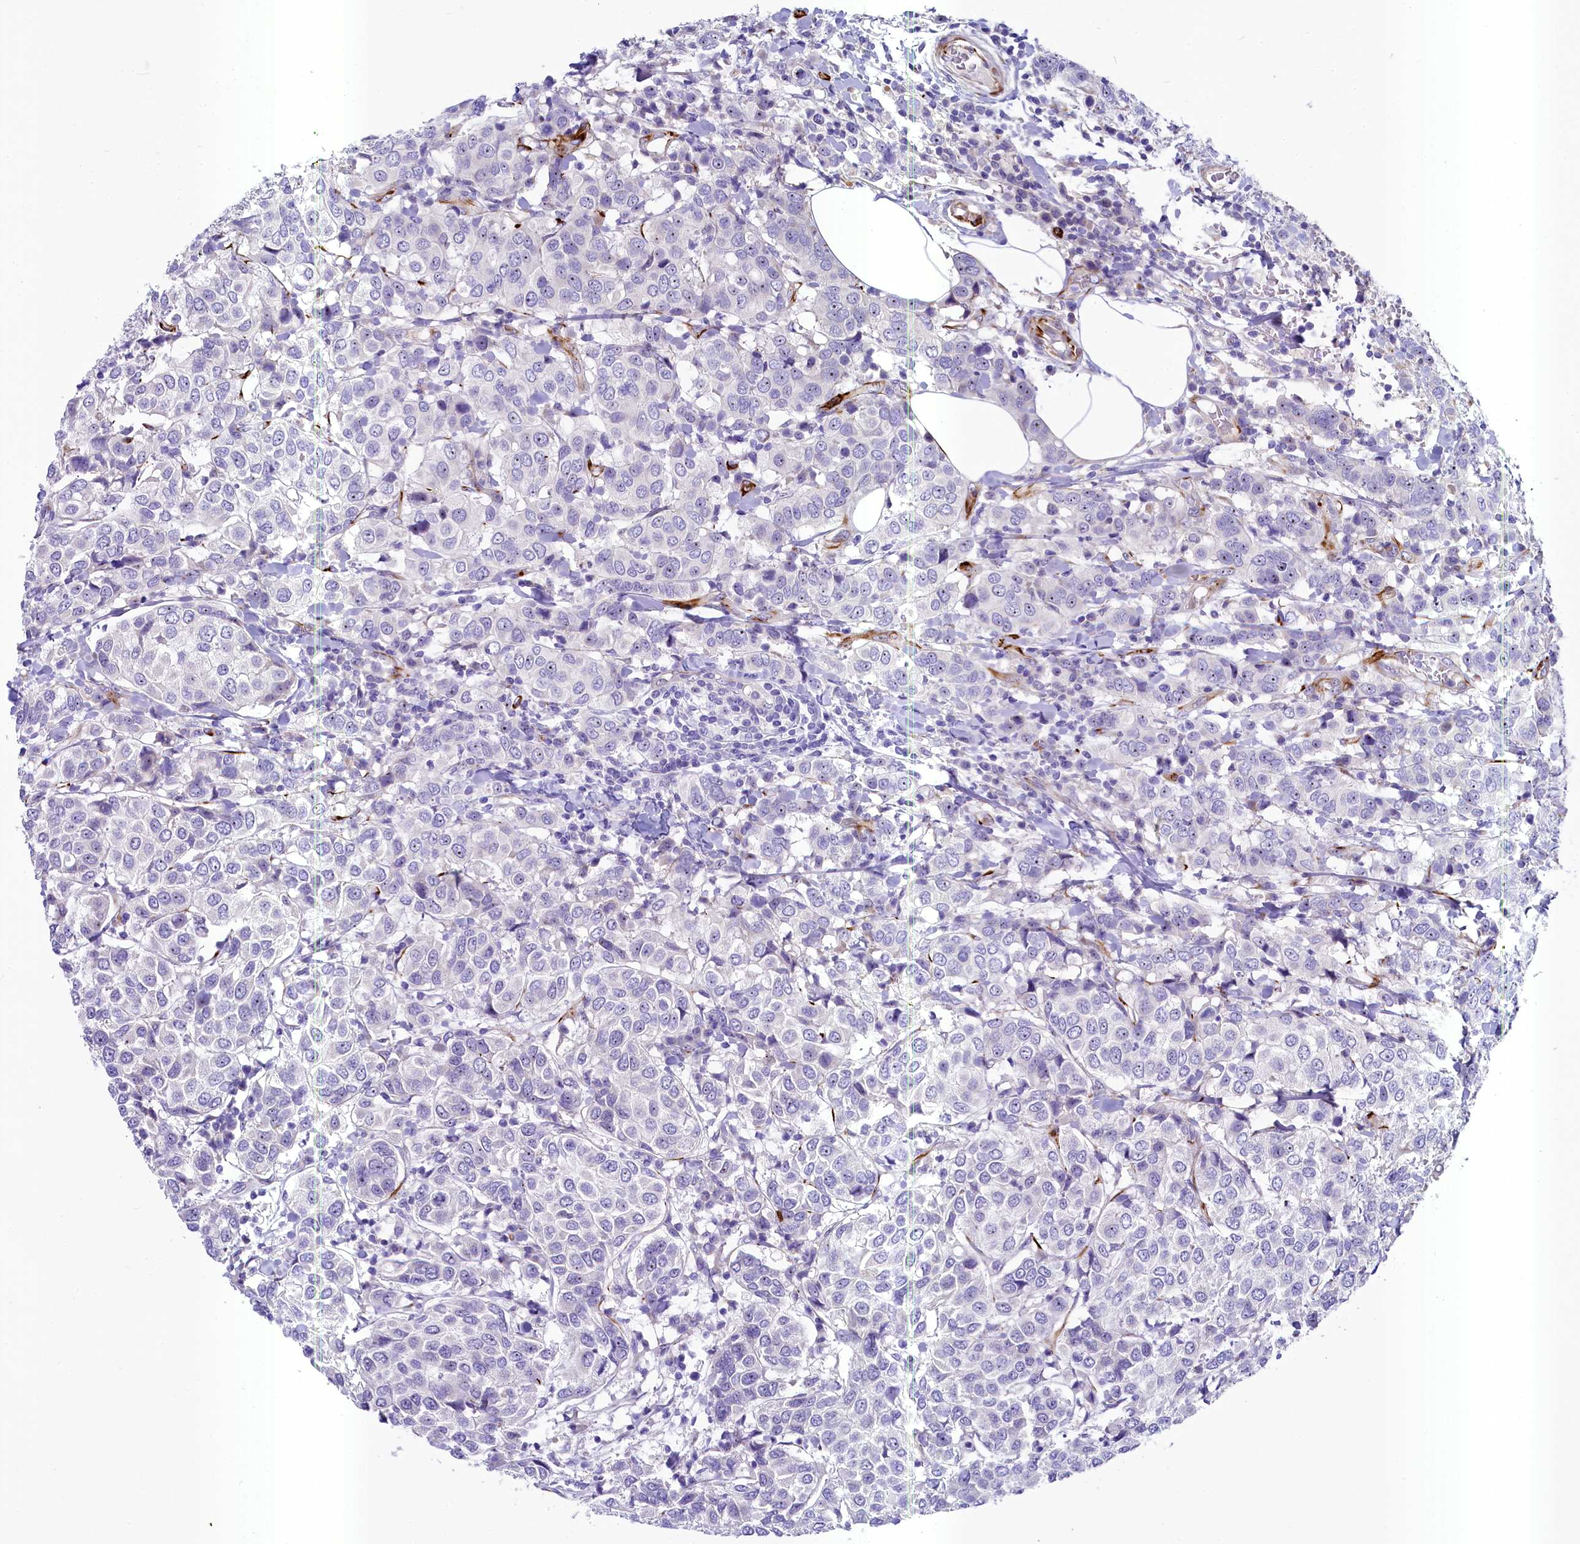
{"staining": {"intensity": "negative", "quantity": "none", "location": "none"}, "tissue": "breast cancer", "cell_type": "Tumor cells", "image_type": "cancer", "snomed": [{"axis": "morphology", "description": "Duct carcinoma"}, {"axis": "topography", "description": "Breast"}], "caption": "The image reveals no staining of tumor cells in breast cancer.", "gene": "SH3TC2", "patient": {"sex": "female", "age": 55}}